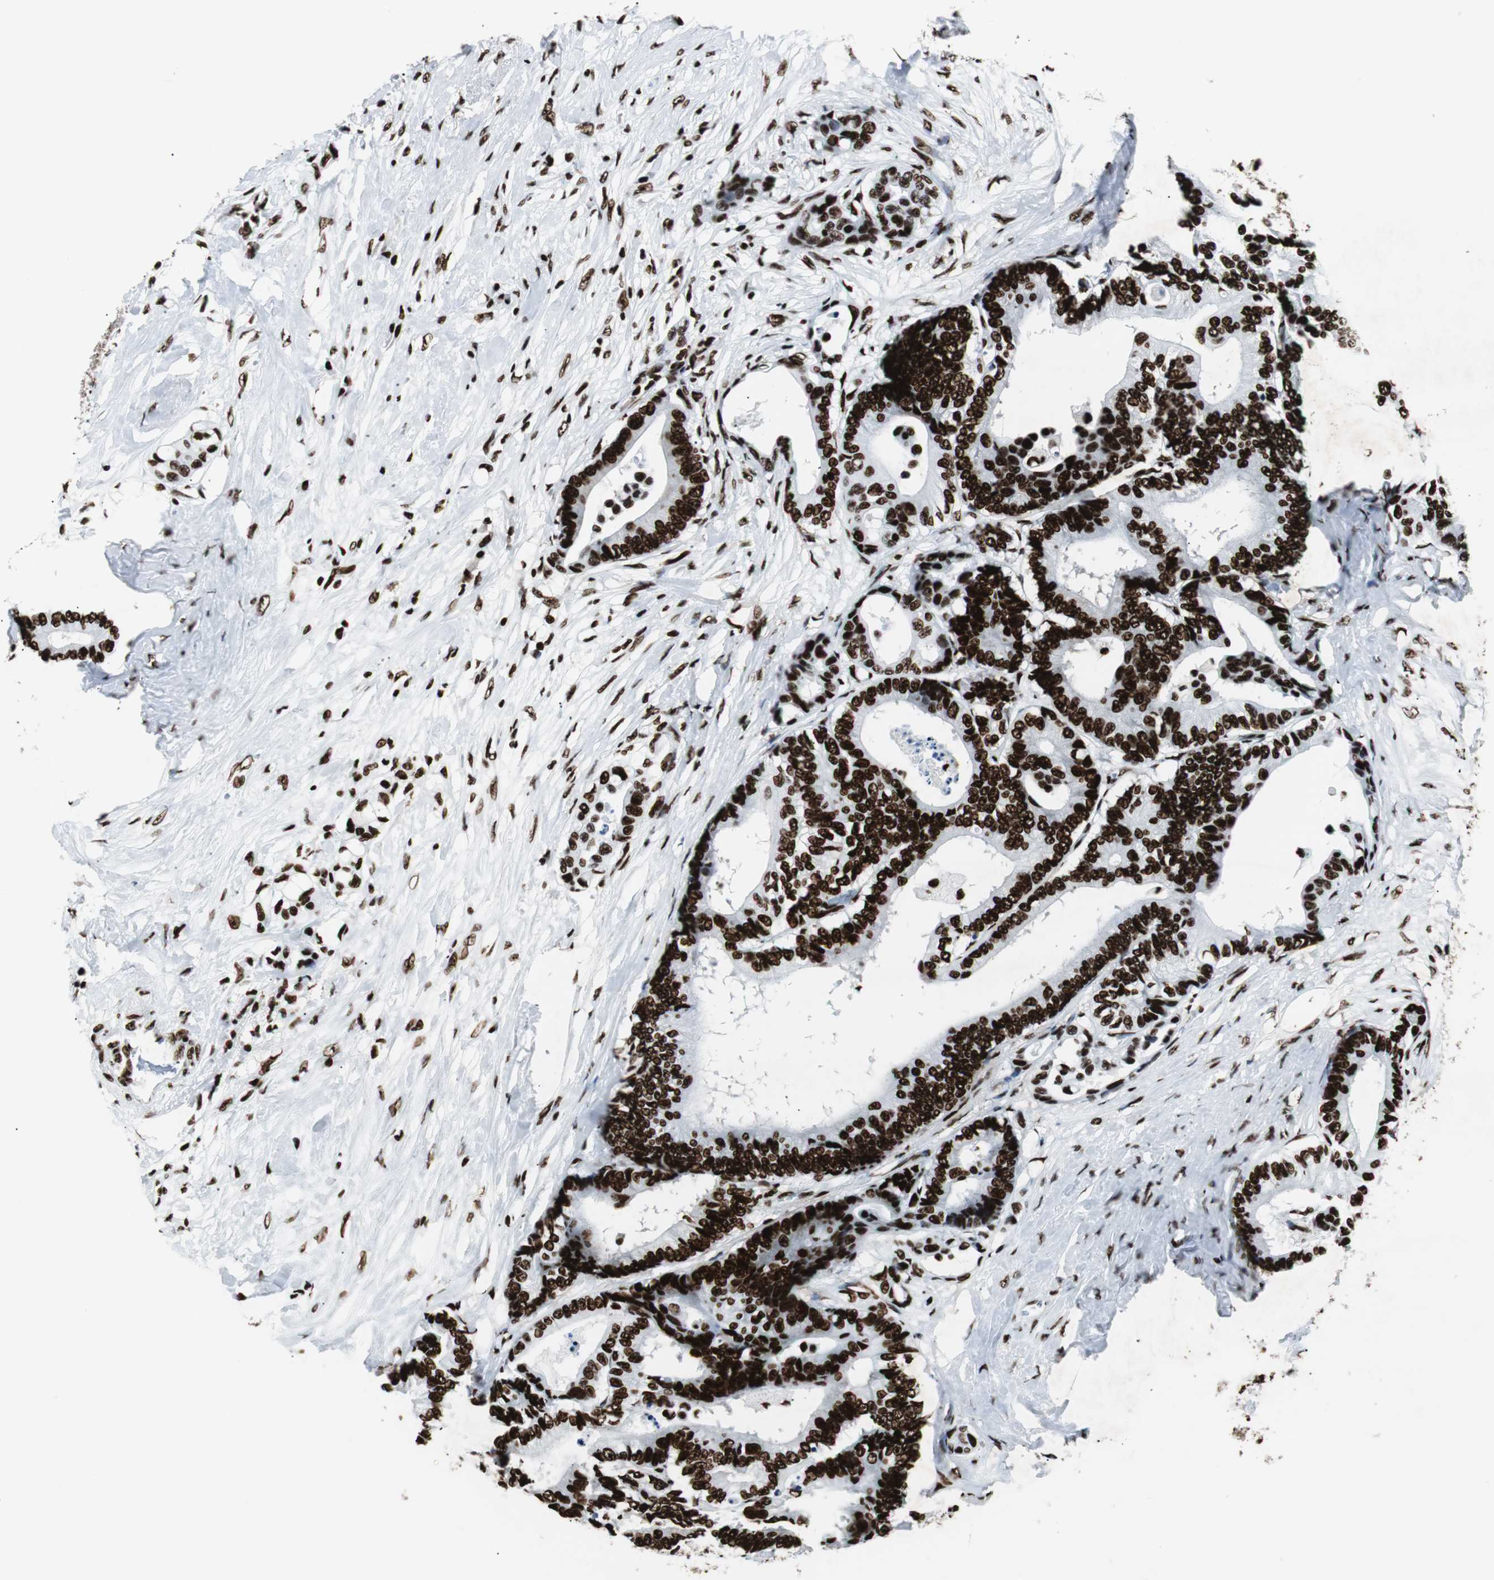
{"staining": {"intensity": "strong", "quantity": ">75%", "location": "nuclear"}, "tissue": "colorectal cancer", "cell_type": "Tumor cells", "image_type": "cancer", "snomed": [{"axis": "morphology", "description": "Normal tissue, NOS"}, {"axis": "morphology", "description": "Adenocarcinoma, NOS"}, {"axis": "topography", "description": "Colon"}], "caption": "Strong nuclear expression is seen in approximately >75% of tumor cells in colorectal cancer (adenocarcinoma).", "gene": "NCL", "patient": {"sex": "male", "age": 82}}